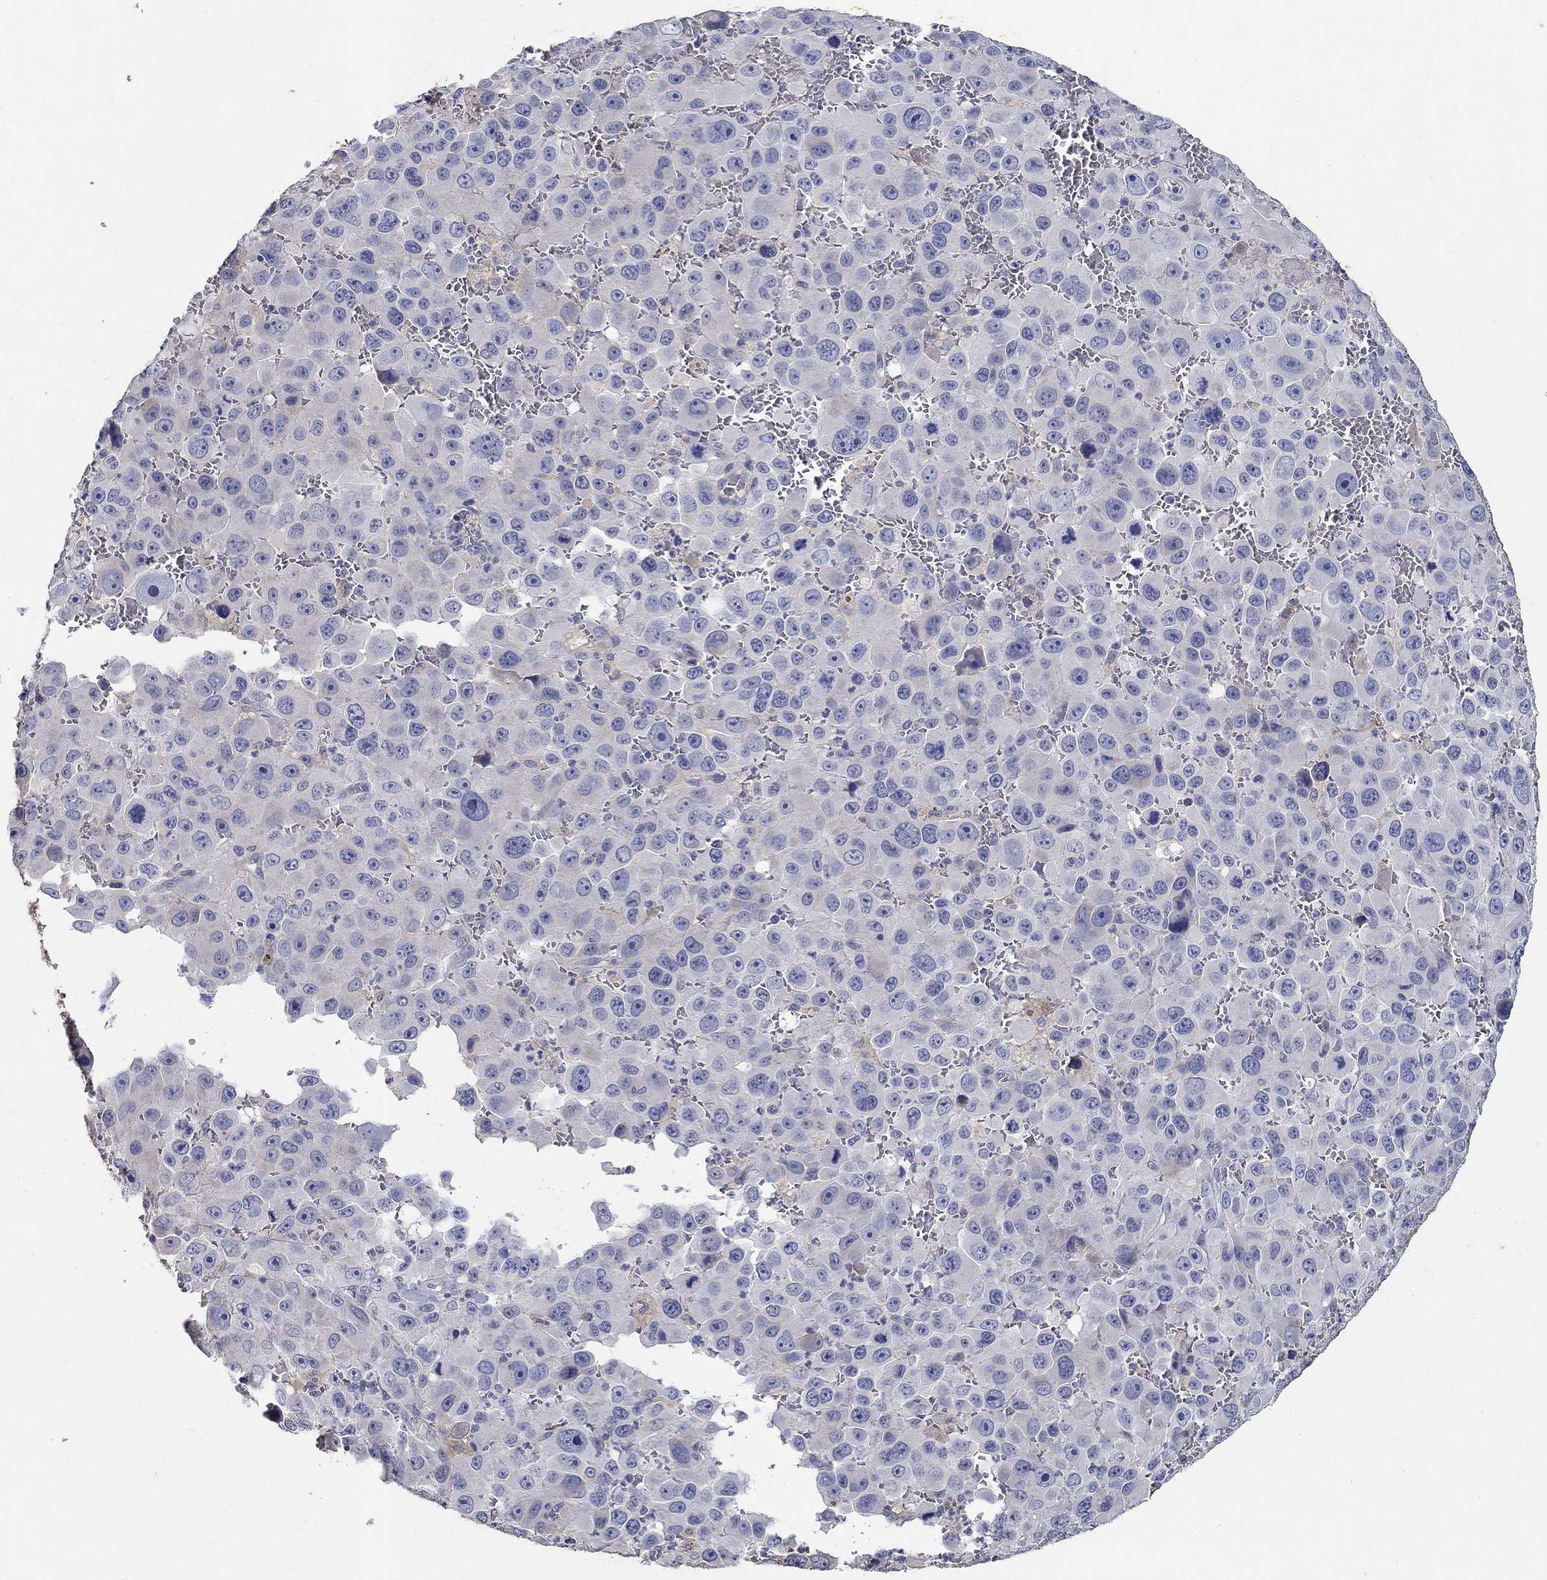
{"staining": {"intensity": "negative", "quantity": "none", "location": "none"}, "tissue": "melanoma", "cell_type": "Tumor cells", "image_type": "cancer", "snomed": [{"axis": "morphology", "description": "Malignant melanoma, NOS"}, {"axis": "topography", "description": "Skin"}], "caption": "An IHC histopathology image of malignant melanoma is shown. There is no staining in tumor cells of malignant melanoma.", "gene": "PROZ", "patient": {"sex": "female", "age": 91}}